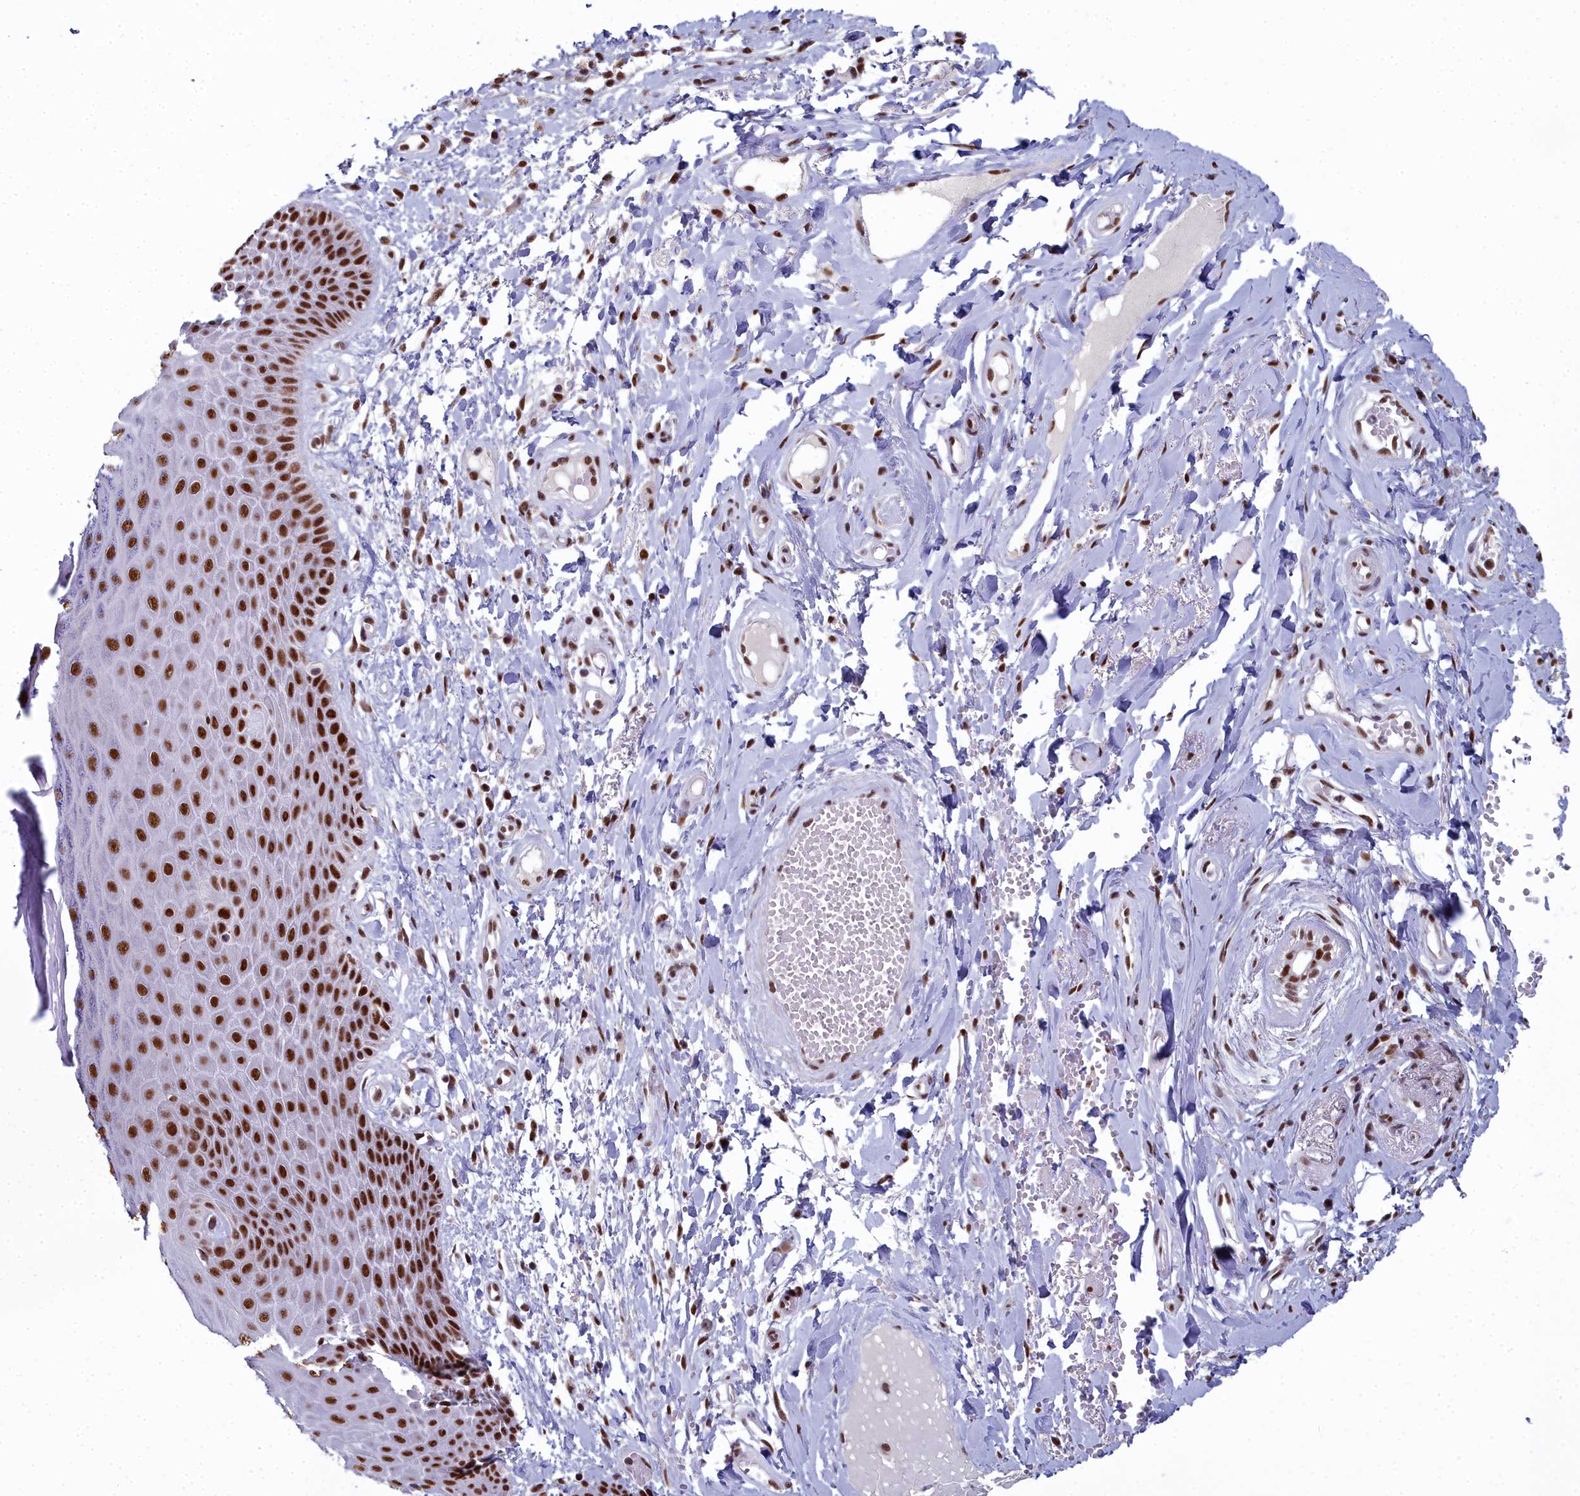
{"staining": {"intensity": "strong", "quantity": ">75%", "location": "nuclear"}, "tissue": "skin", "cell_type": "Epidermal cells", "image_type": "normal", "snomed": [{"axis": "morphology", "description": "Normal tissue, NOS"}, {"axis": "topography", "description": "Anal"}], "caption": "Immunohistochemistry photomicrograph of benign skin: skin stained using IHC shows high levels of strong protein expression localized specifically in the nuclear of epidermal cells, appearing as a nuclear brown color.", "gene": "SF3B3", "patient": {"sex": "male", "age": 78}}